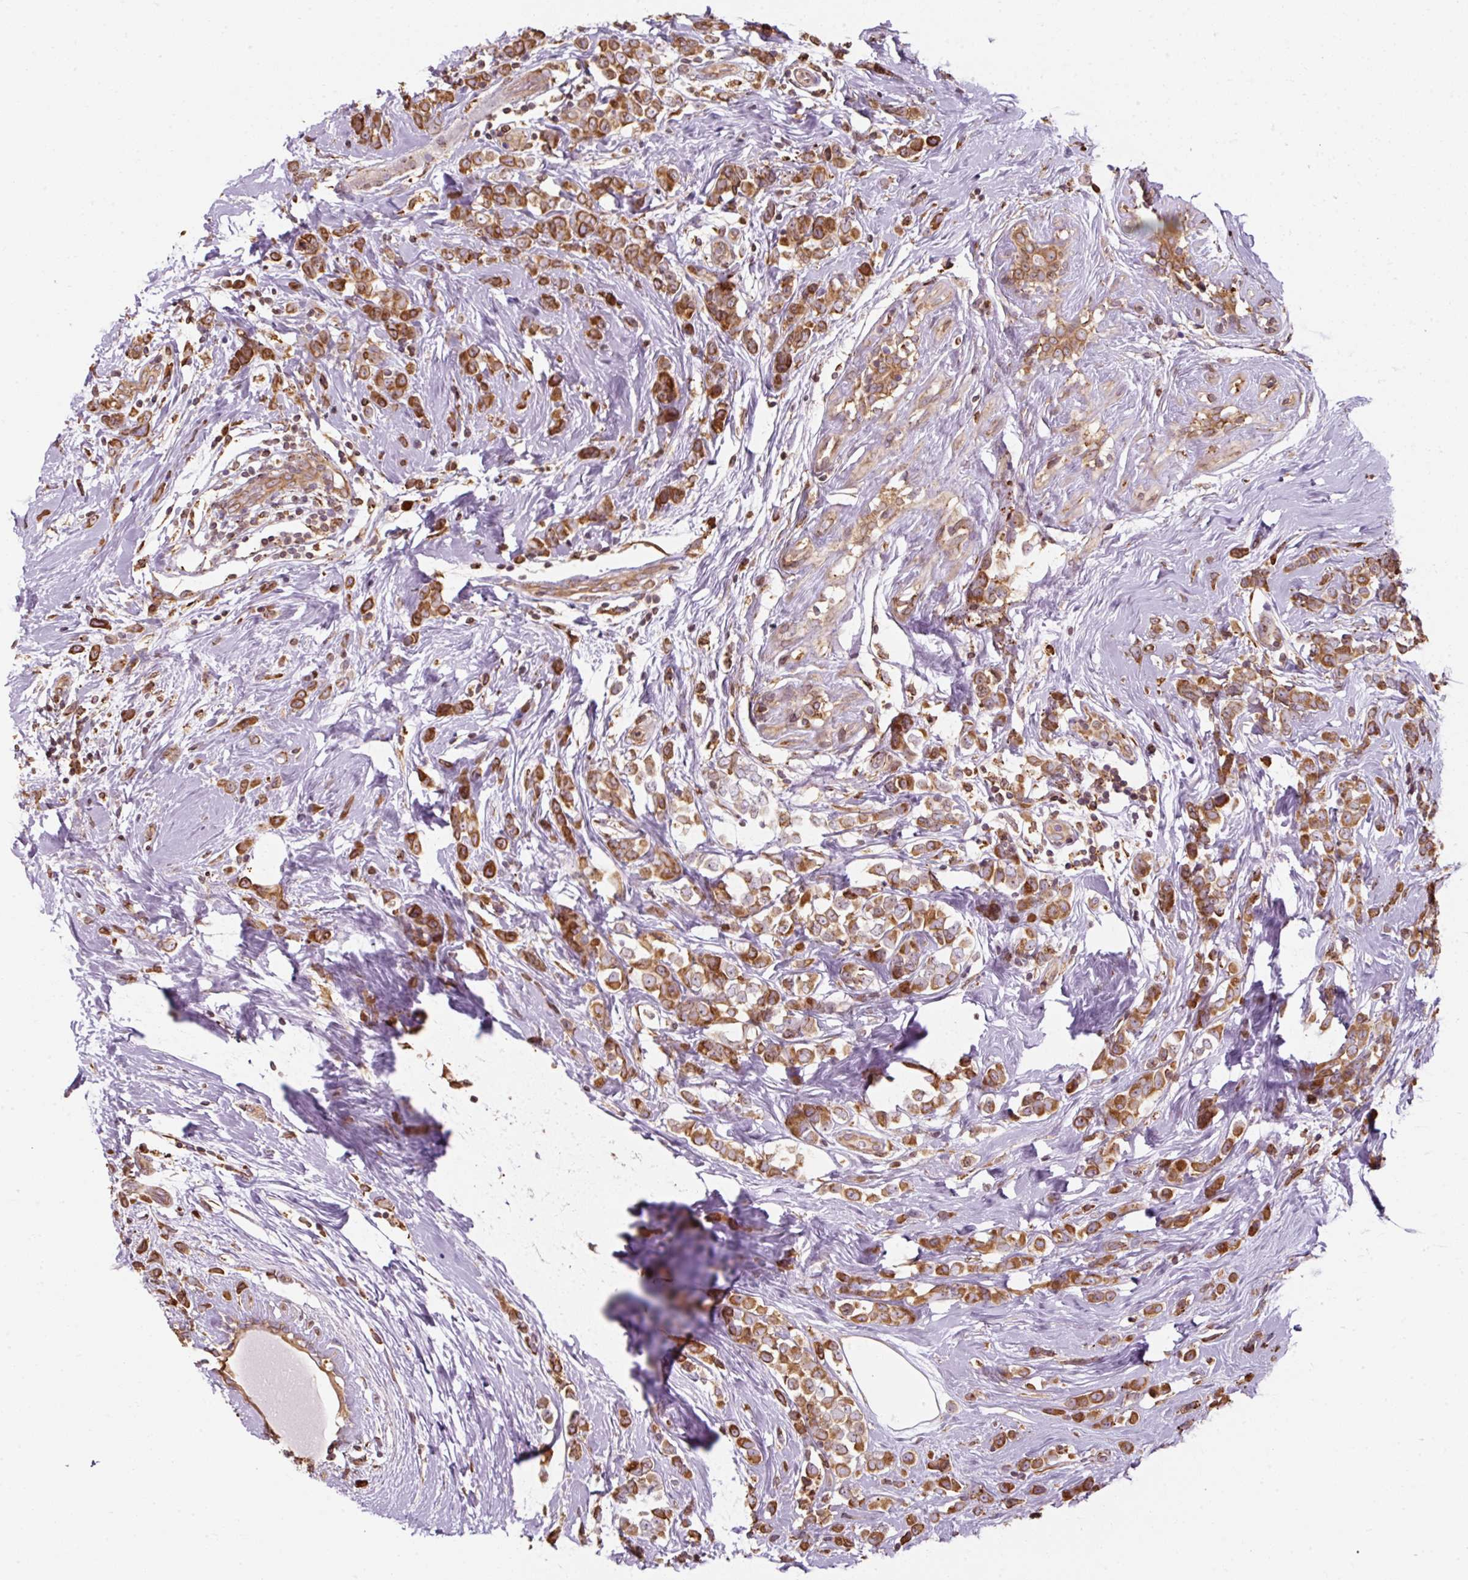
{"staining": {"intensity": "moderate", "quantity": ">75%", "location": "cytoplasmic/membranous"}, "tissue": "breast cancer", "cell_type": "Tumor cells", "image_type": "cancer", "snomed": [{"axis": "morphology", "description": "Duct carcinoma"}, {"axis": "topography", "description": "Breast"}], "caption": "Immunohistochemical staining of human breast cancer (infiltrating ductal carcinoma) displays medium levels of moderate cytoplasmic/membranous staining in about >75% of tumor cells.", "gene": "PRKCSH", "patient": {"sex": "female", "age": 80}}